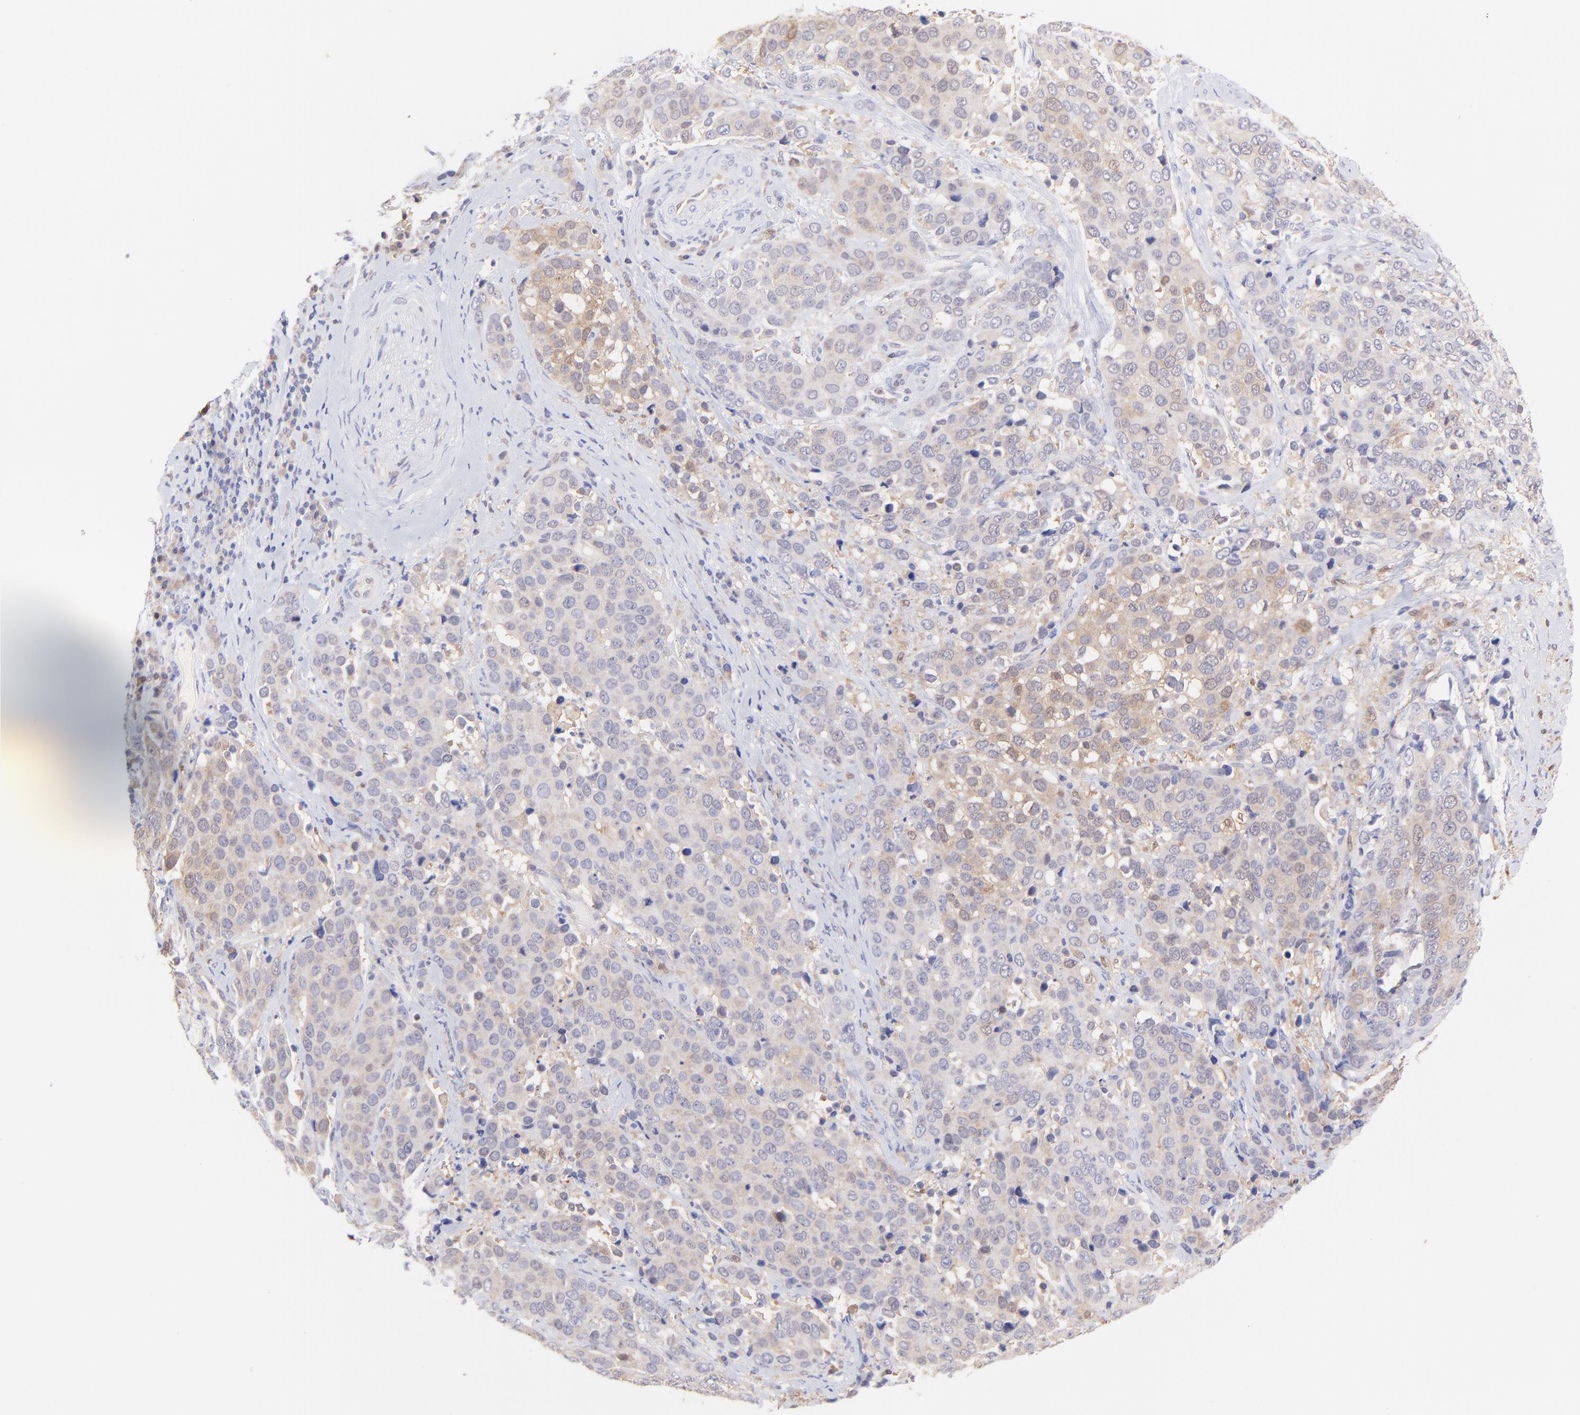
{"staining": {"intensity": "weak", "quantity": ">75%", "location": "cytoplasmic/membranous"}, "tissue": "cervical cancer", "cell_type": "Tumor cells", "image_type": "cancer", "snomed": [{"axis": "morphology", "description": "Squamous cell carcinoma, NOS"}, {"axis": "topography", "description": "Cervix"}], "caption": "A brown stain labels weak cytoplasmic/membranous positivity of a protein in human squamous cell carcinoma (cervical) tumor cells.", "gene": "HYAL1", "patient": {"sex": "female", "age": 54}}